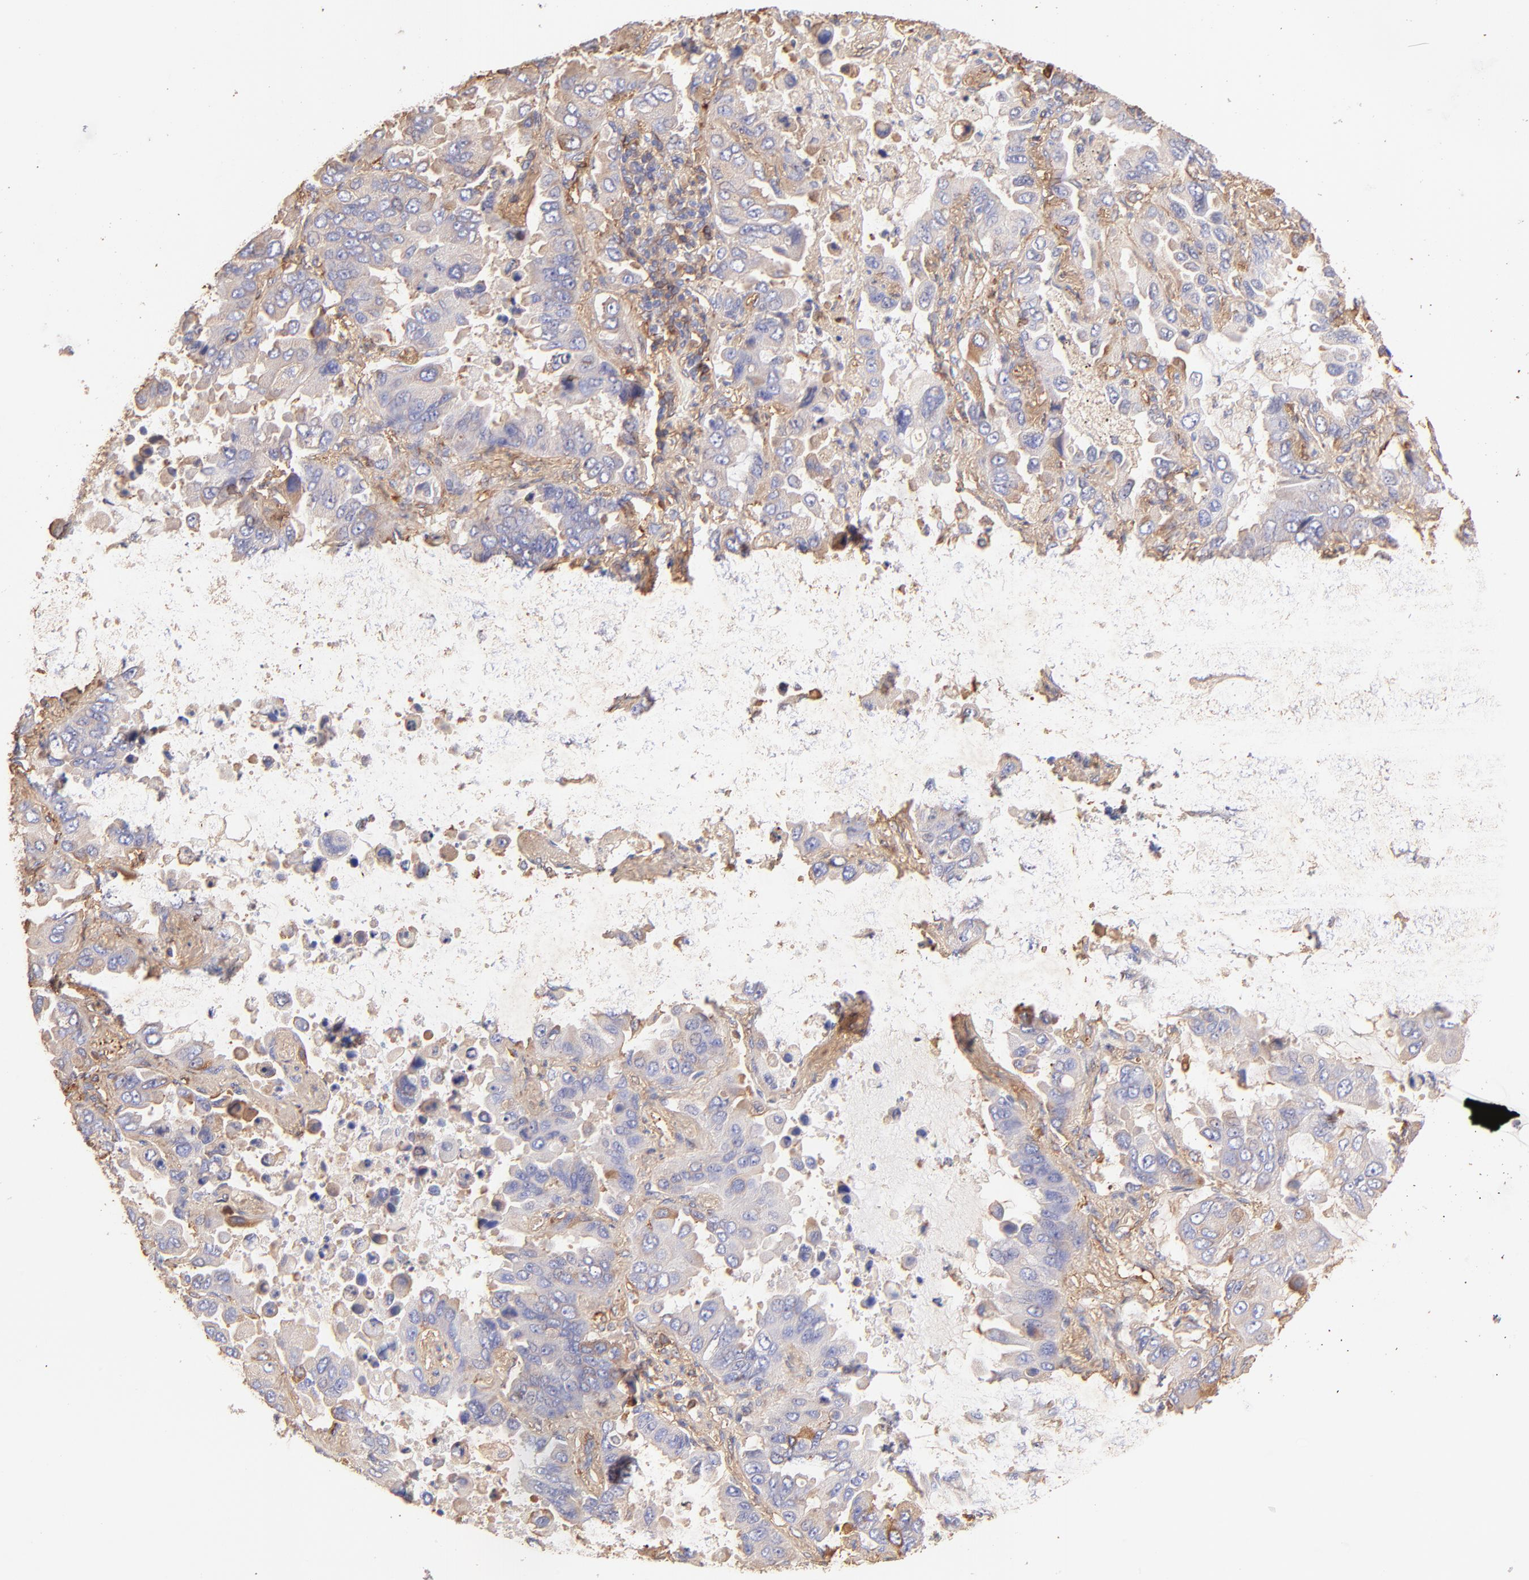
{"staining": {"intensity": "weak", "quantity": ">75%", "location": "cytoplasmic/membranous"}, "tissue": "lung cancer", "cell_type": "Tumor cells", "image_type": "cancer", "snomed": [{"axis": "morphology", "description": "Adenocarcinoma, NOS"}, {"axis": "topography", "description": "Lung"}], "caption": "Protein expression analysis of human adenocarcinoma (lung) reveals weak cytoplasmic/membranous positivity in about >75% of tumor cells.", "gene": "BGN", "patient": {"sex": "male", "age": 64}}